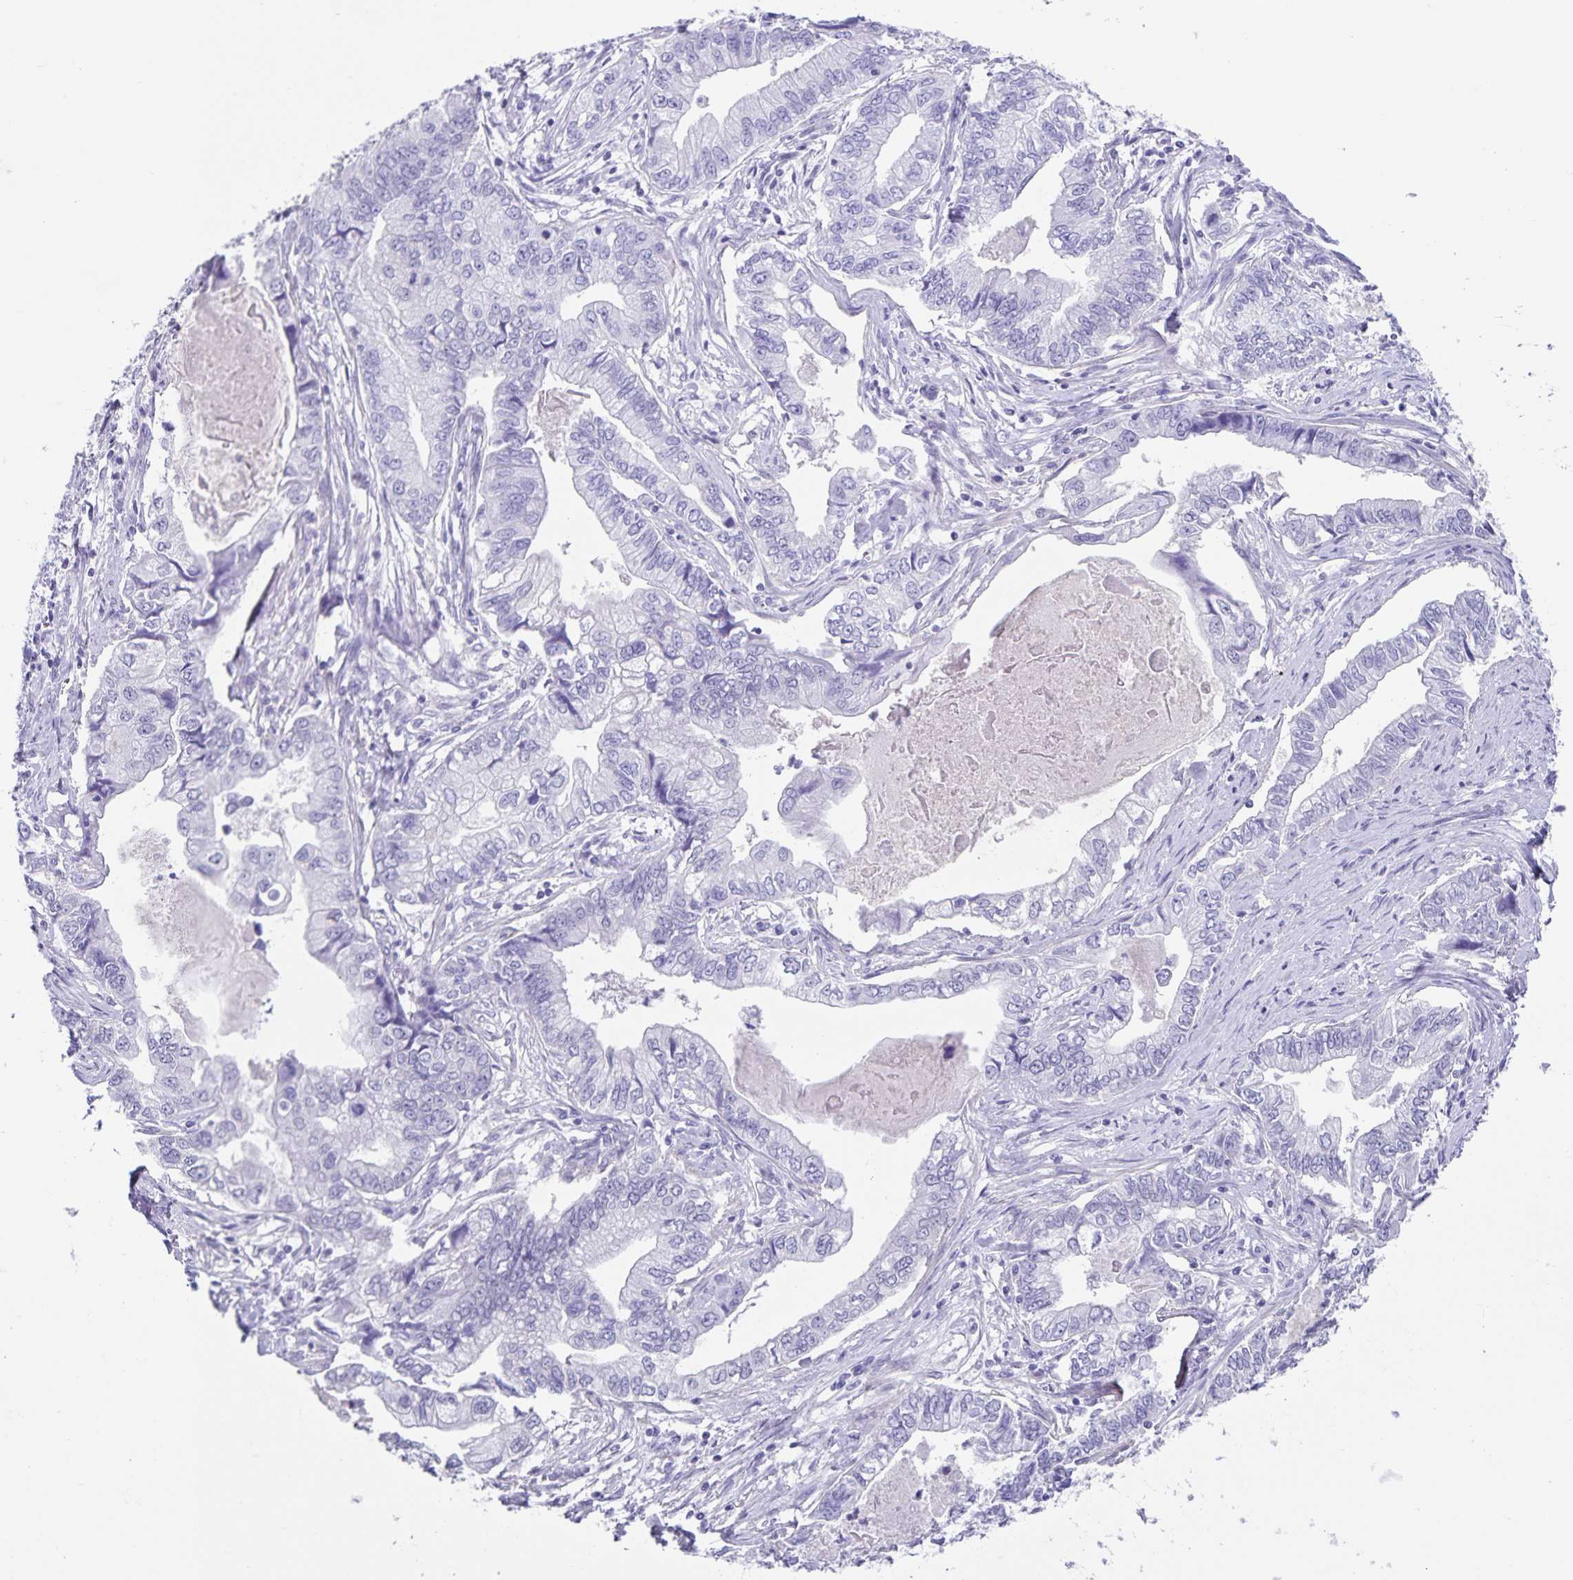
{"staining": {"intensity": "negative", "quantity": "none", "location": "none"}, "tissue": "stomach cancer", "cell_type": "Tumor cells", "image_type": "cancer", "snomed": [{"axis": "morphology", "description": "Adenocarcinoma, NOS"}, {"axis": "topography", "description": "Pancreas"}, {"axis": "topography", "description": "Stomach, upper"}], "caption": "Immunohistochemistry (IHC) of stomach cancer (adenocarcinoma) exhibits no staining in tumor cells.", "gene": "C11orf42", "patient": {"sex": "male", "age": 77}}